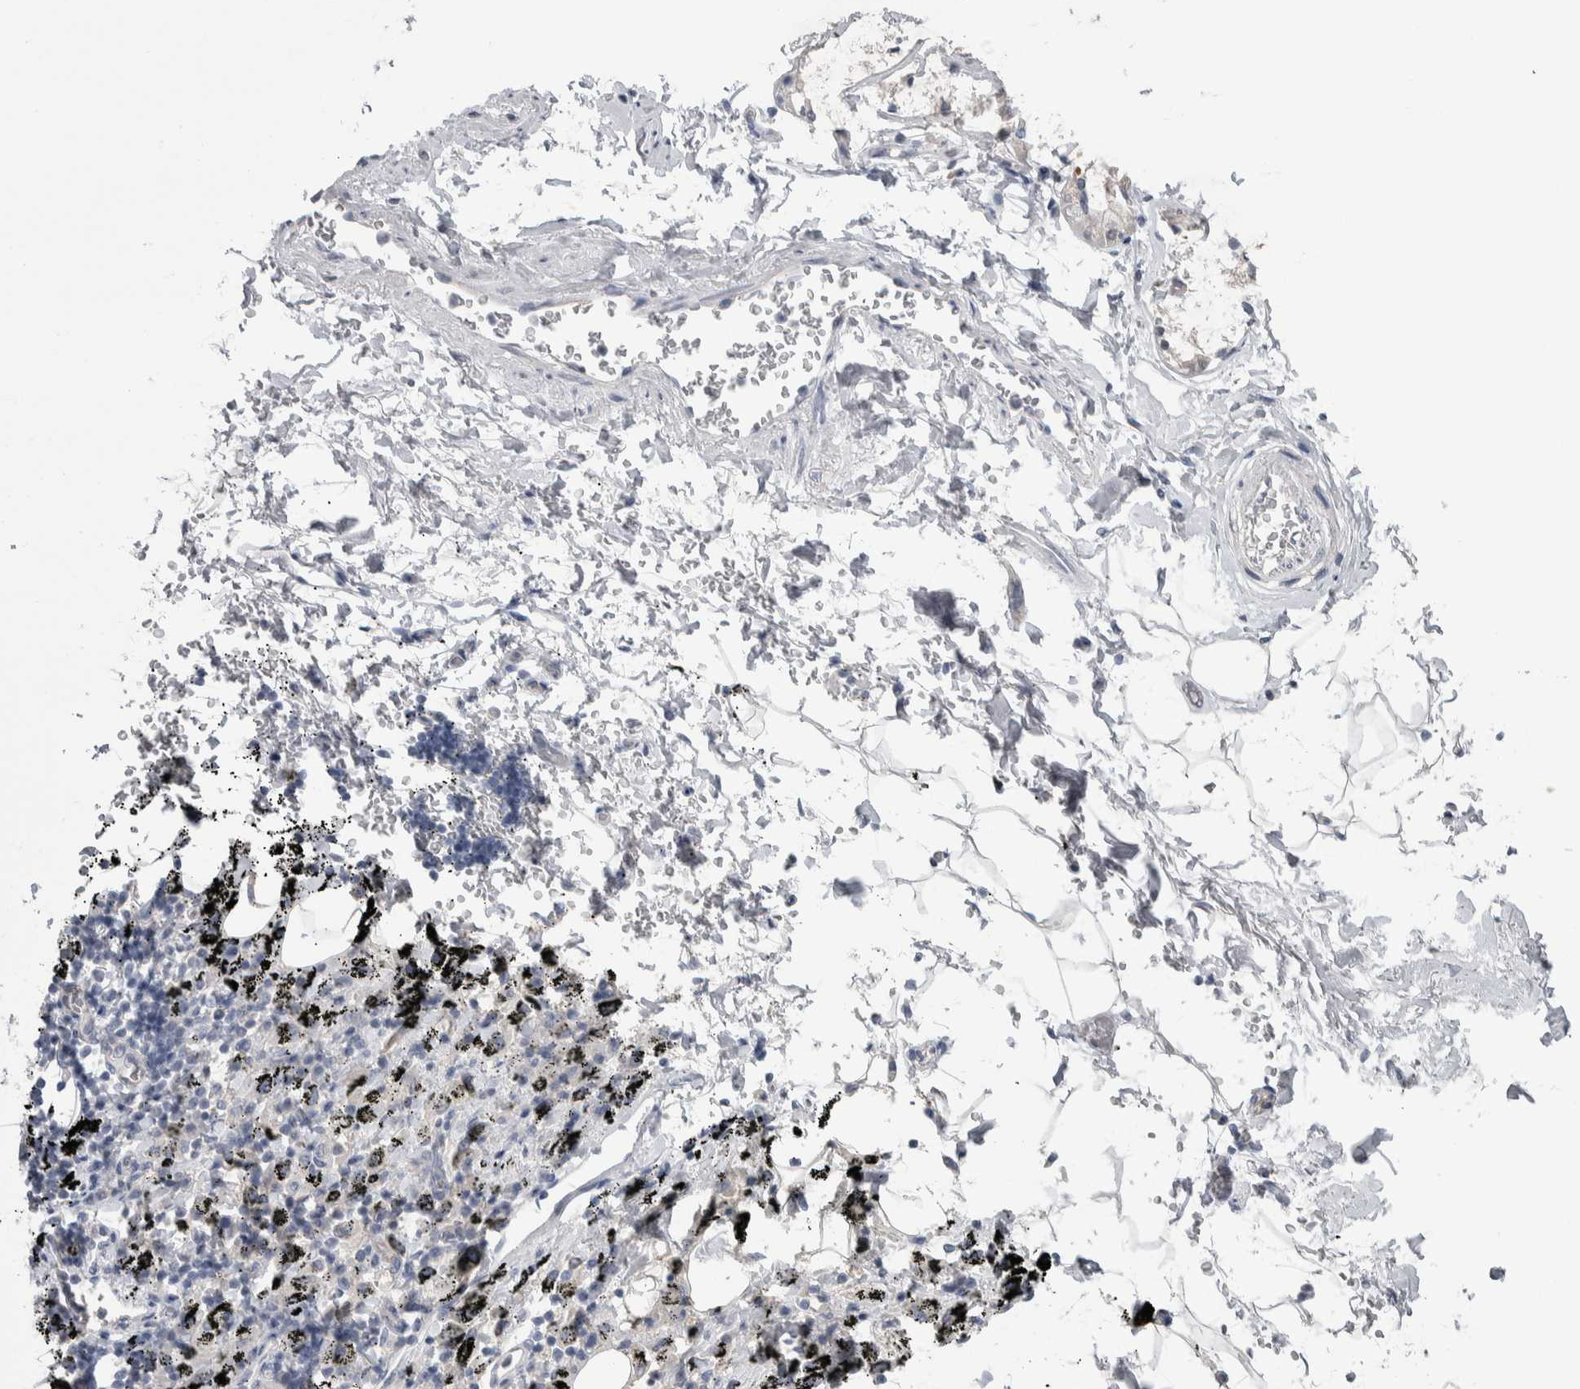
{"staining": {"intensity": "negative", "quantity": "none", "location": "none"}, "tissue": "adipose tissue", "cell_type": "Adipocytes", "image_type": "normal", "snomed": [{"axis": "morphology", "description": "Normal tissue, NOS"}, {"axis": "topography", "description": "Cartilage tissue"}, {"axis": "topography", "description": "Lung"}], "caption": "Immunohistochemical staining of normal adipose tissue shows no significant positivity in adipocytes.", "gene": "GPHN", "patient": {"sex": "female", "age": 77}}